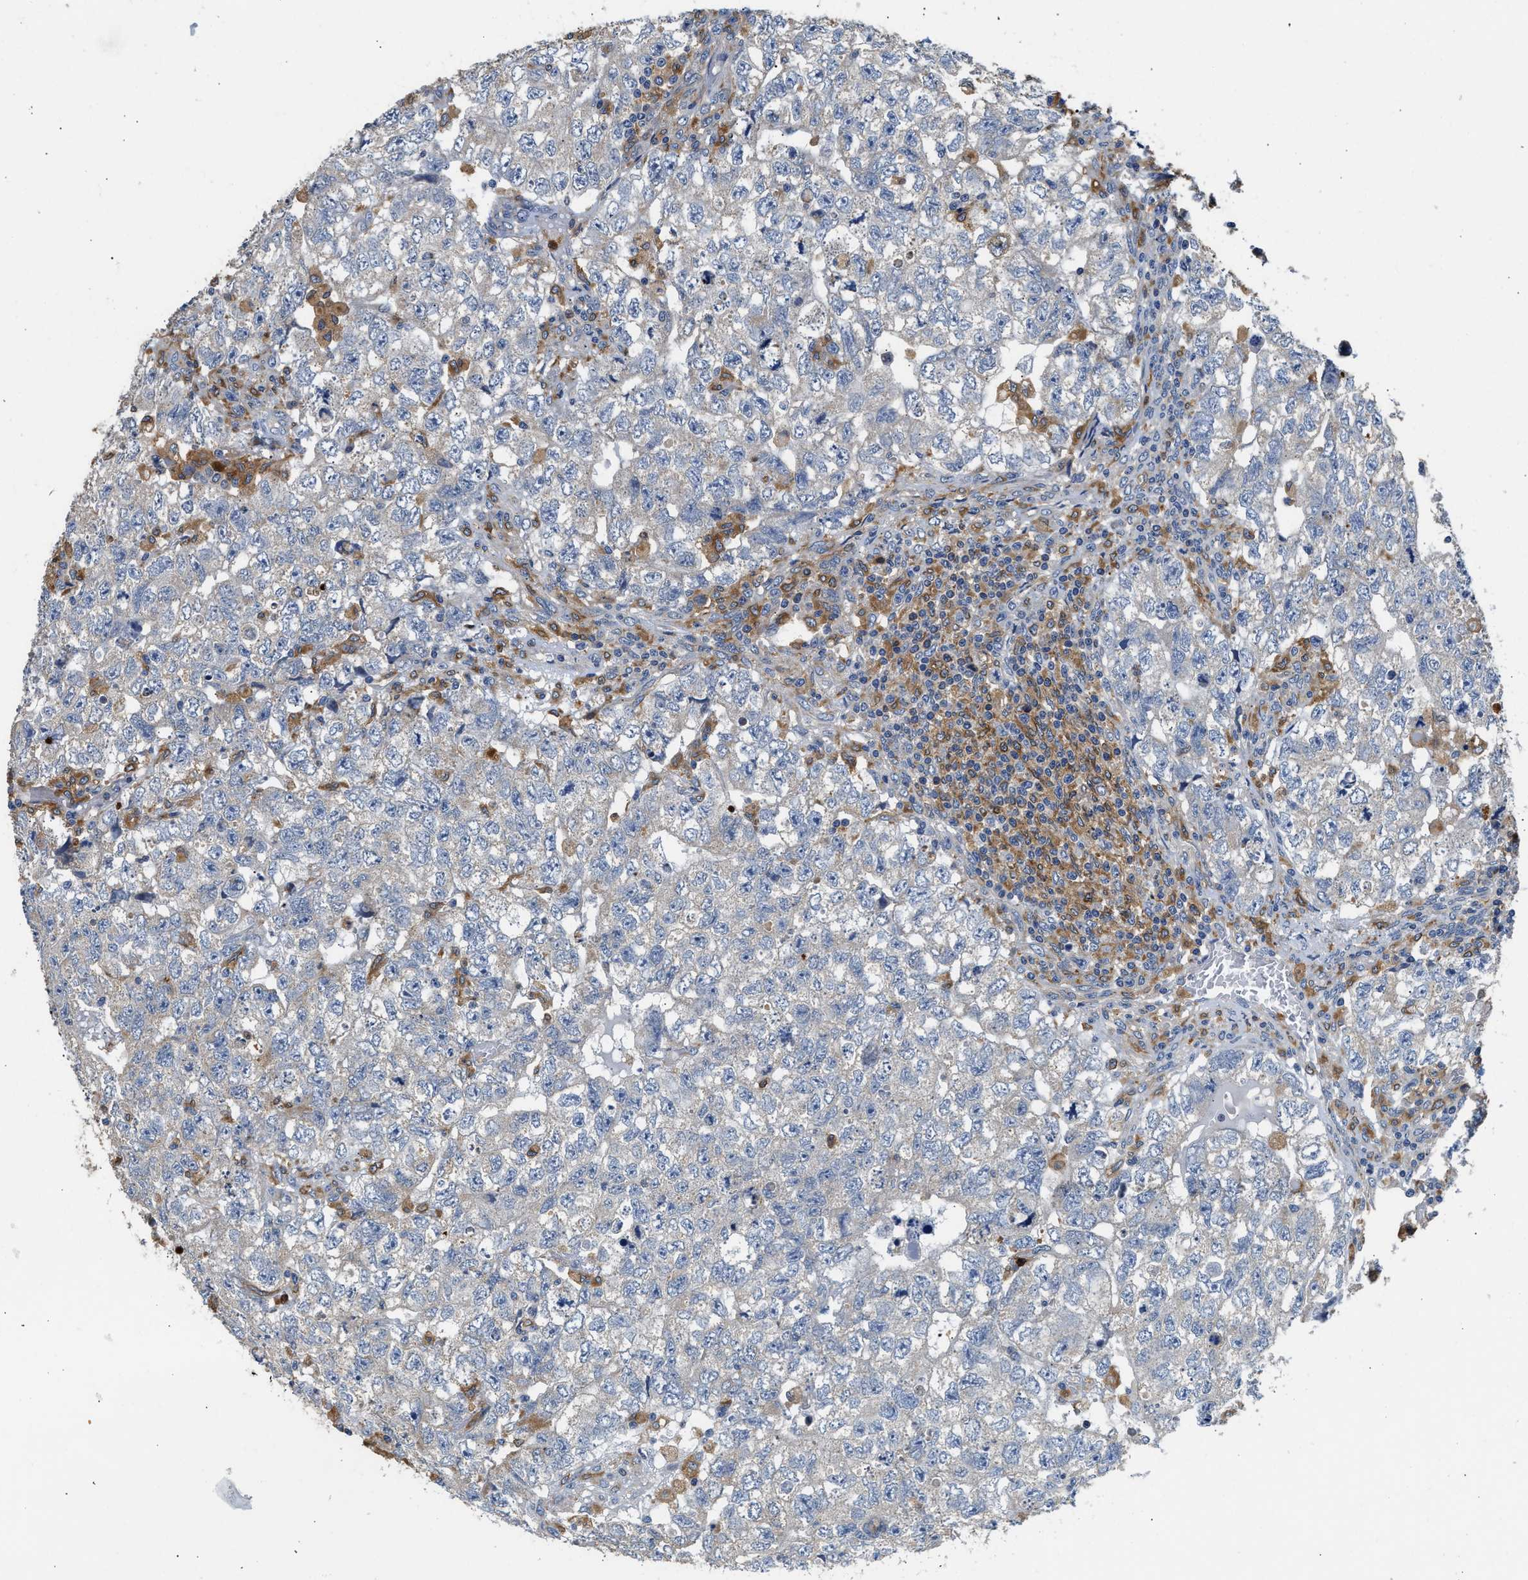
{"staining": {"intensity": "weak", "quantity": "<25%", "location": "cytoplasmic/membranous"}, "tissue": "testis cancer", "cell_type": "Tumor cells", "image_type": "cancer", "snomed": [{"axis": "morphology", "description": "Carcinoma, Embryonal, NOS"}, {"axis": "topography", "description": "Testis"}], "caption": "High magnification brightfield microscopy of embryonal carcinoma (testis) stained with DAB (3,3'-diaminobenzidine) (brown) and counterstained with hematoxylin (blue): tumor cells show no significant expression.", "gene": "RAB31", "patient": {"sex": "male", "age": 36}}